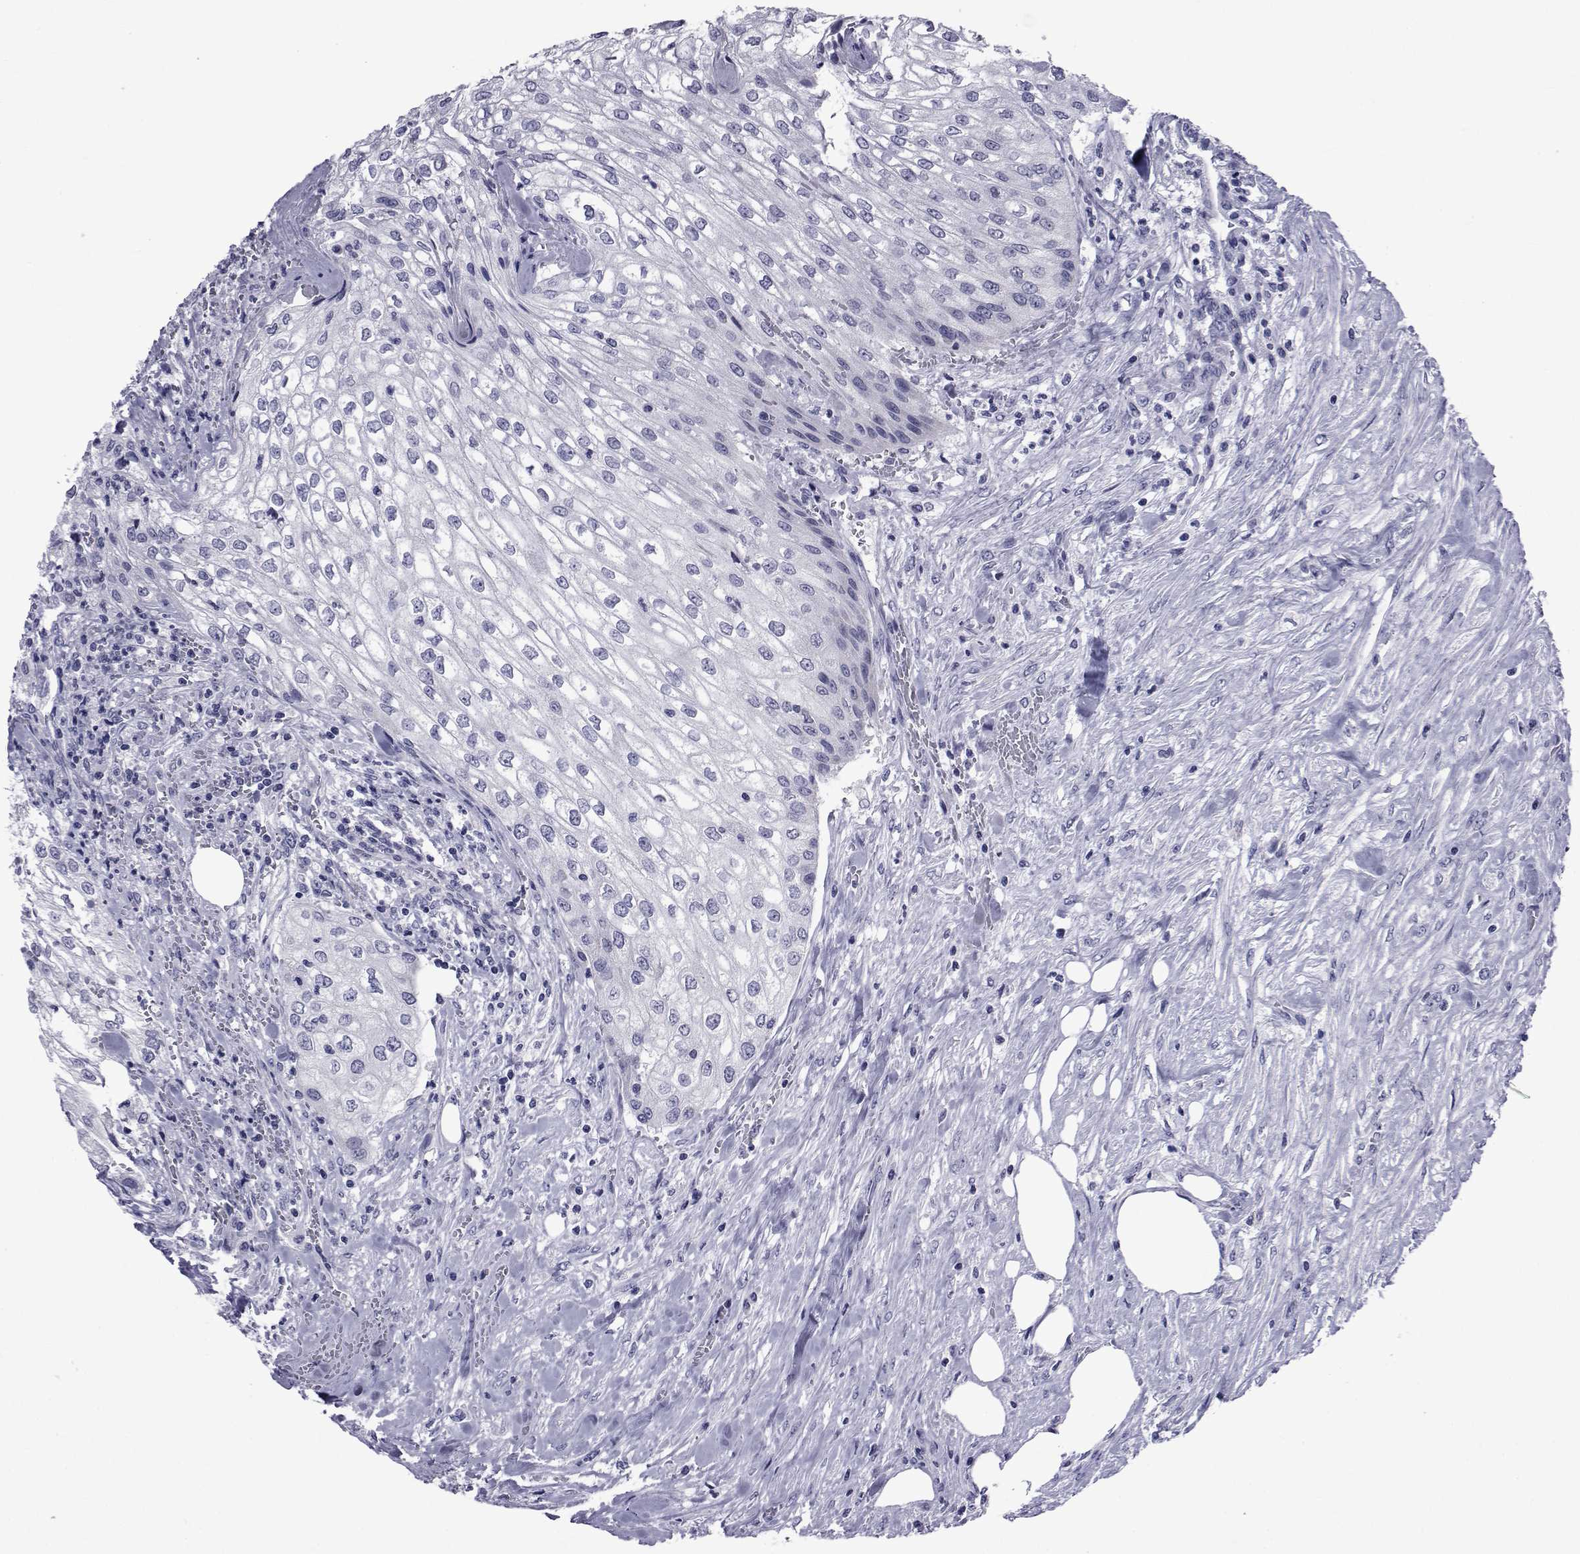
{"staining": {"intensity": "negative", "quantity": "none", "location": "none"}, "tissue": "urothelial cancer", "cell_type": "Tumor cells", "image_type": "cancer", "snomed": [{"axis": "morphology", "description": "Urothelial carcinoma, High grade"}, {"axis": "topography", "description": "Urinary bladder"}], "caption": "DAB (3,3'-diaminobenzidine) immunohistochemical staining of high-grade urothelial carcinoma exhibits no significant positivity in tumor cells.", "gene": "GKAP1", "patient": {"sex": "male", "age": 62}}